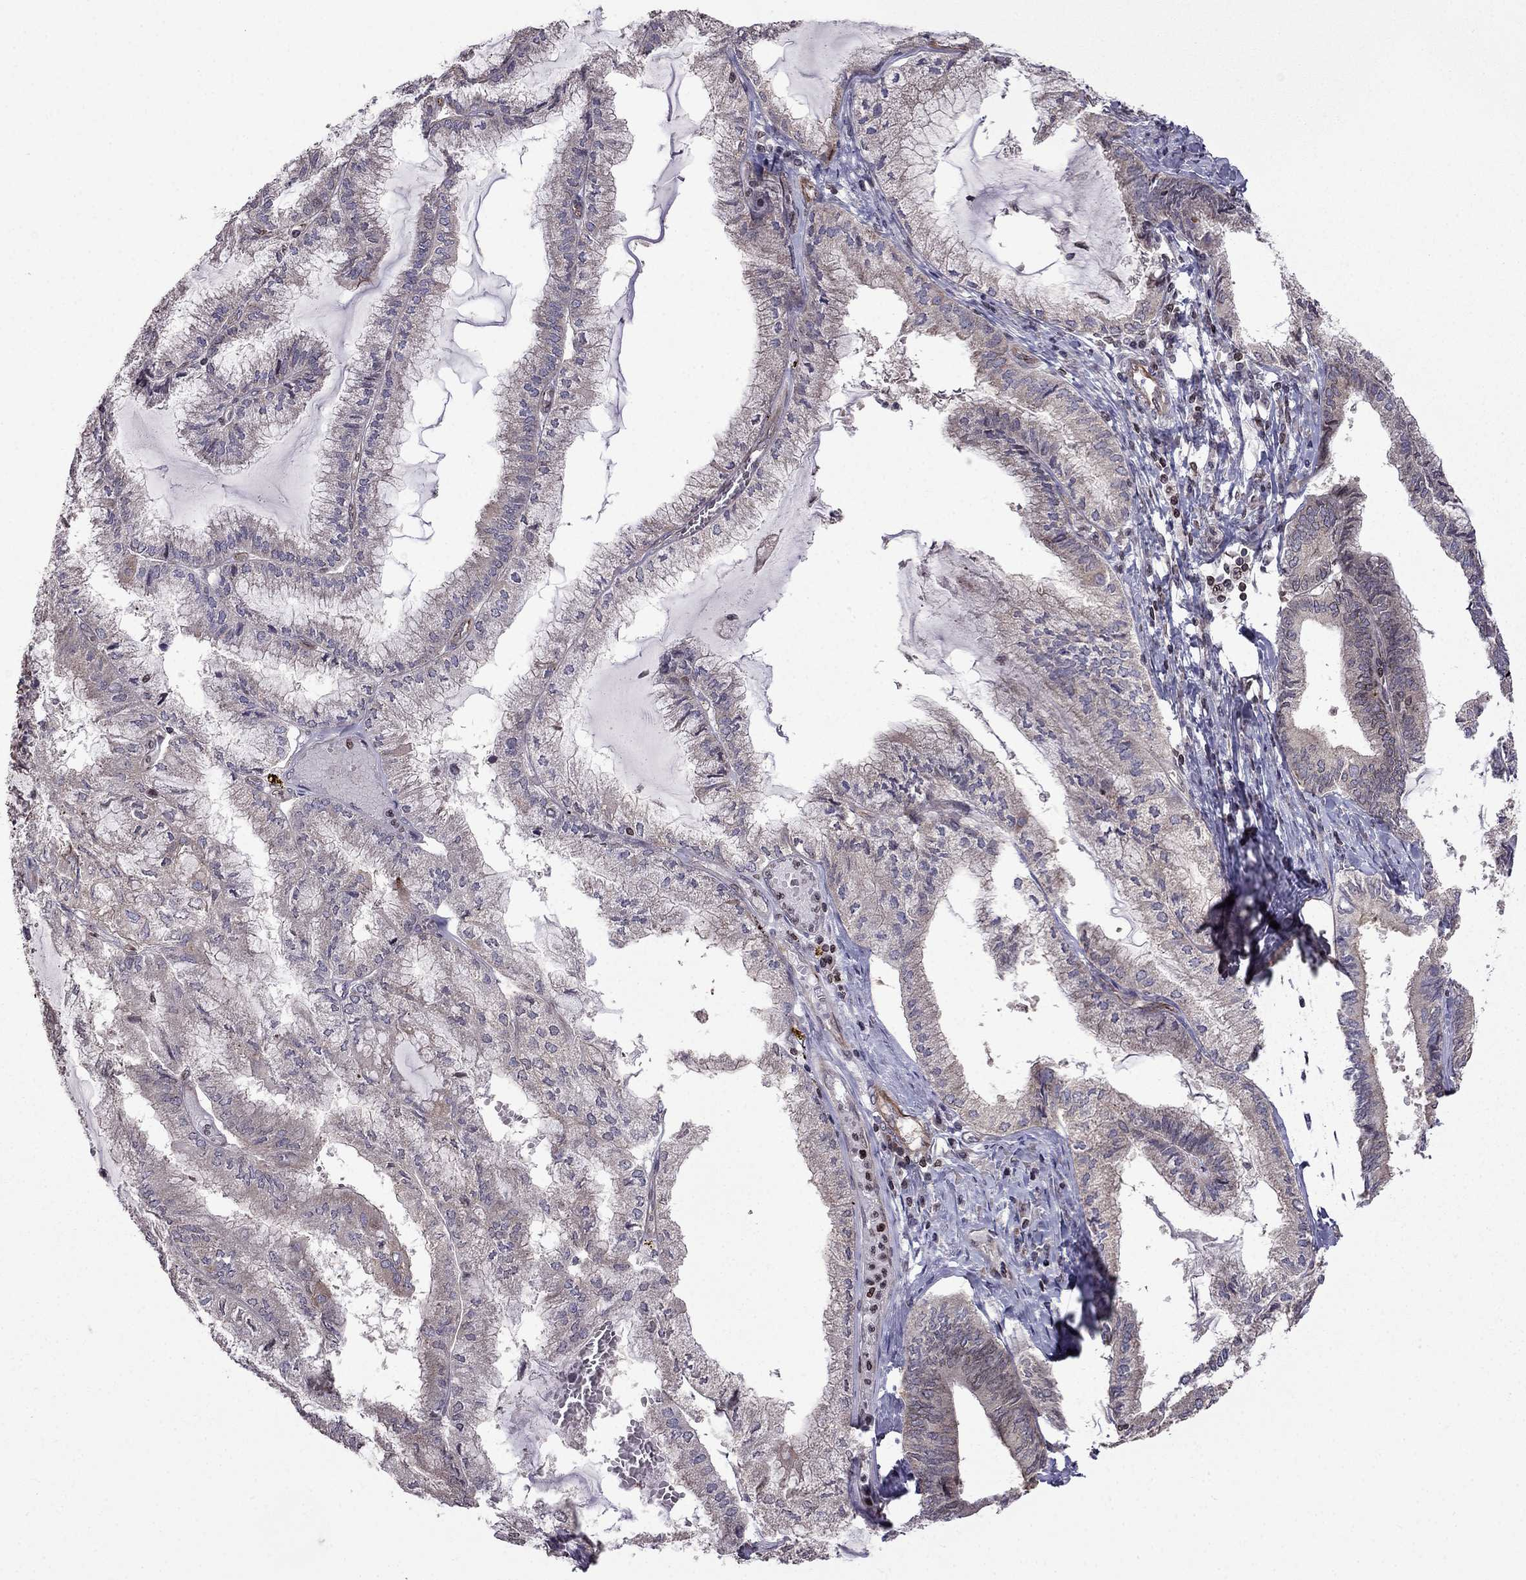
{"staining": {"intensity": "negative", "quantity": "none", "location": "none"}, "tissue": "endometrial cancer", "cell_type": "Tumor cells", "image_type": "cancer", "snomed": [{"axis": "morphology", "description": "Carcinoma, NOS"}, {"axis": "topography", "description": "Endometrium"}], "caption": "High magnification brightfield microscopy of endometrial cancer stained with DAB (3,3'-diaminobenzidine) (brown) and counterstained with hematoxylin (blue): tumor cells show no significant positivity.", "gene": "CDC42BPA", "patient": {"sex": "female", "age": 62}}